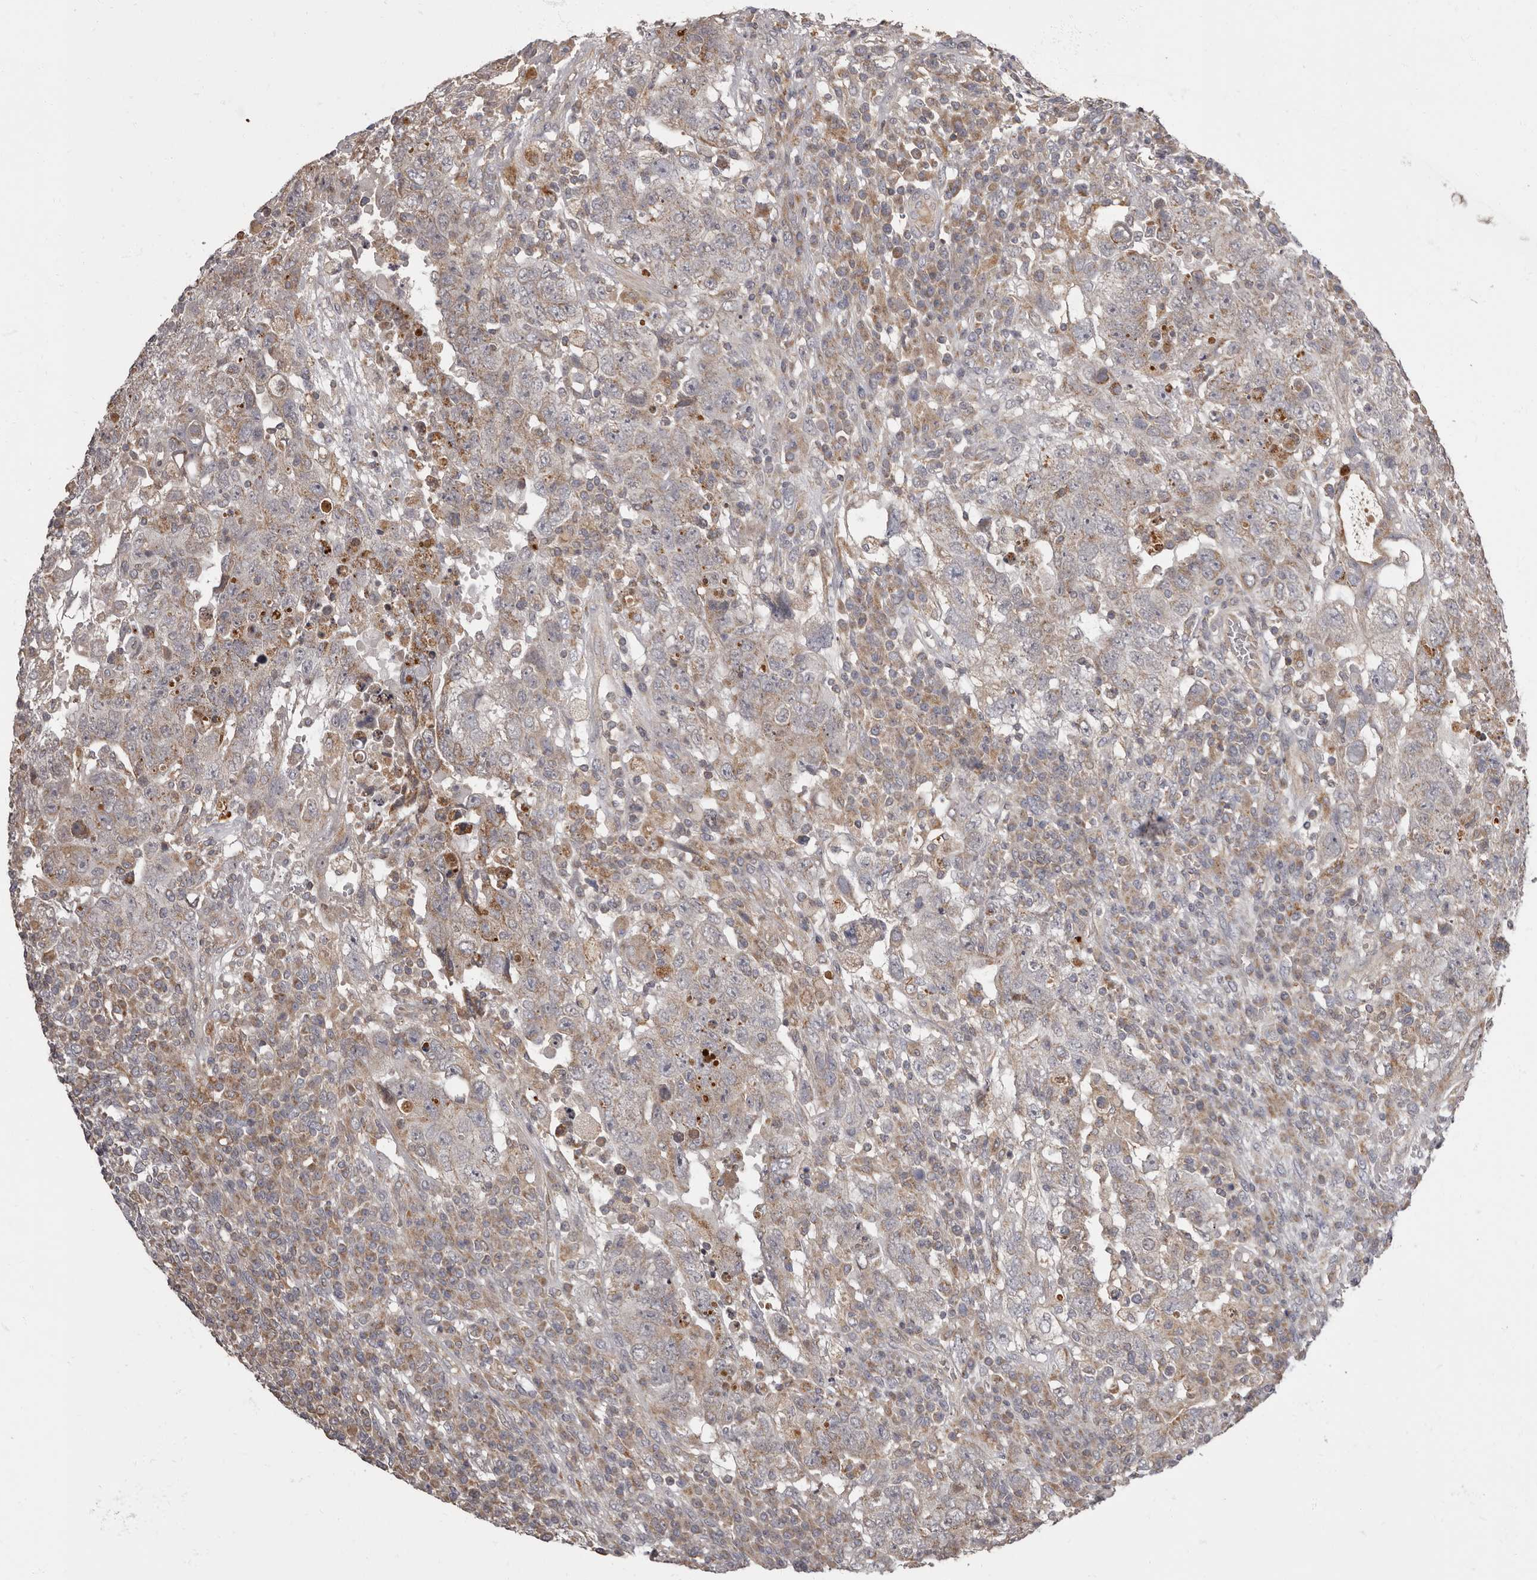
{"staining": {"intensity": "weak", "quantity": "25%-75%", "location": "cytoplasmic/membranous"}, "tissue": "testis cancer", "cell_type": "Tumor cells", "image_type": "cancer", "snomed": [{"axis": "morphology", "description": "Carcinoma, Embryonal, NOS"}, {"axis": "topography", "description": "Testis"}], "caption": "Protein expression by IHC shows weak cytoplasmic/membranous positivity in about 25%-75% of tumor cells in testis cancer (embryonal carcinoma). The staining was performed using DAB, with brown indicating positive protein expression. Nuclei are stained blue with hematoxylin.", "gene": "ADCY2", "patient": {"sex": "male", "age": 26}}